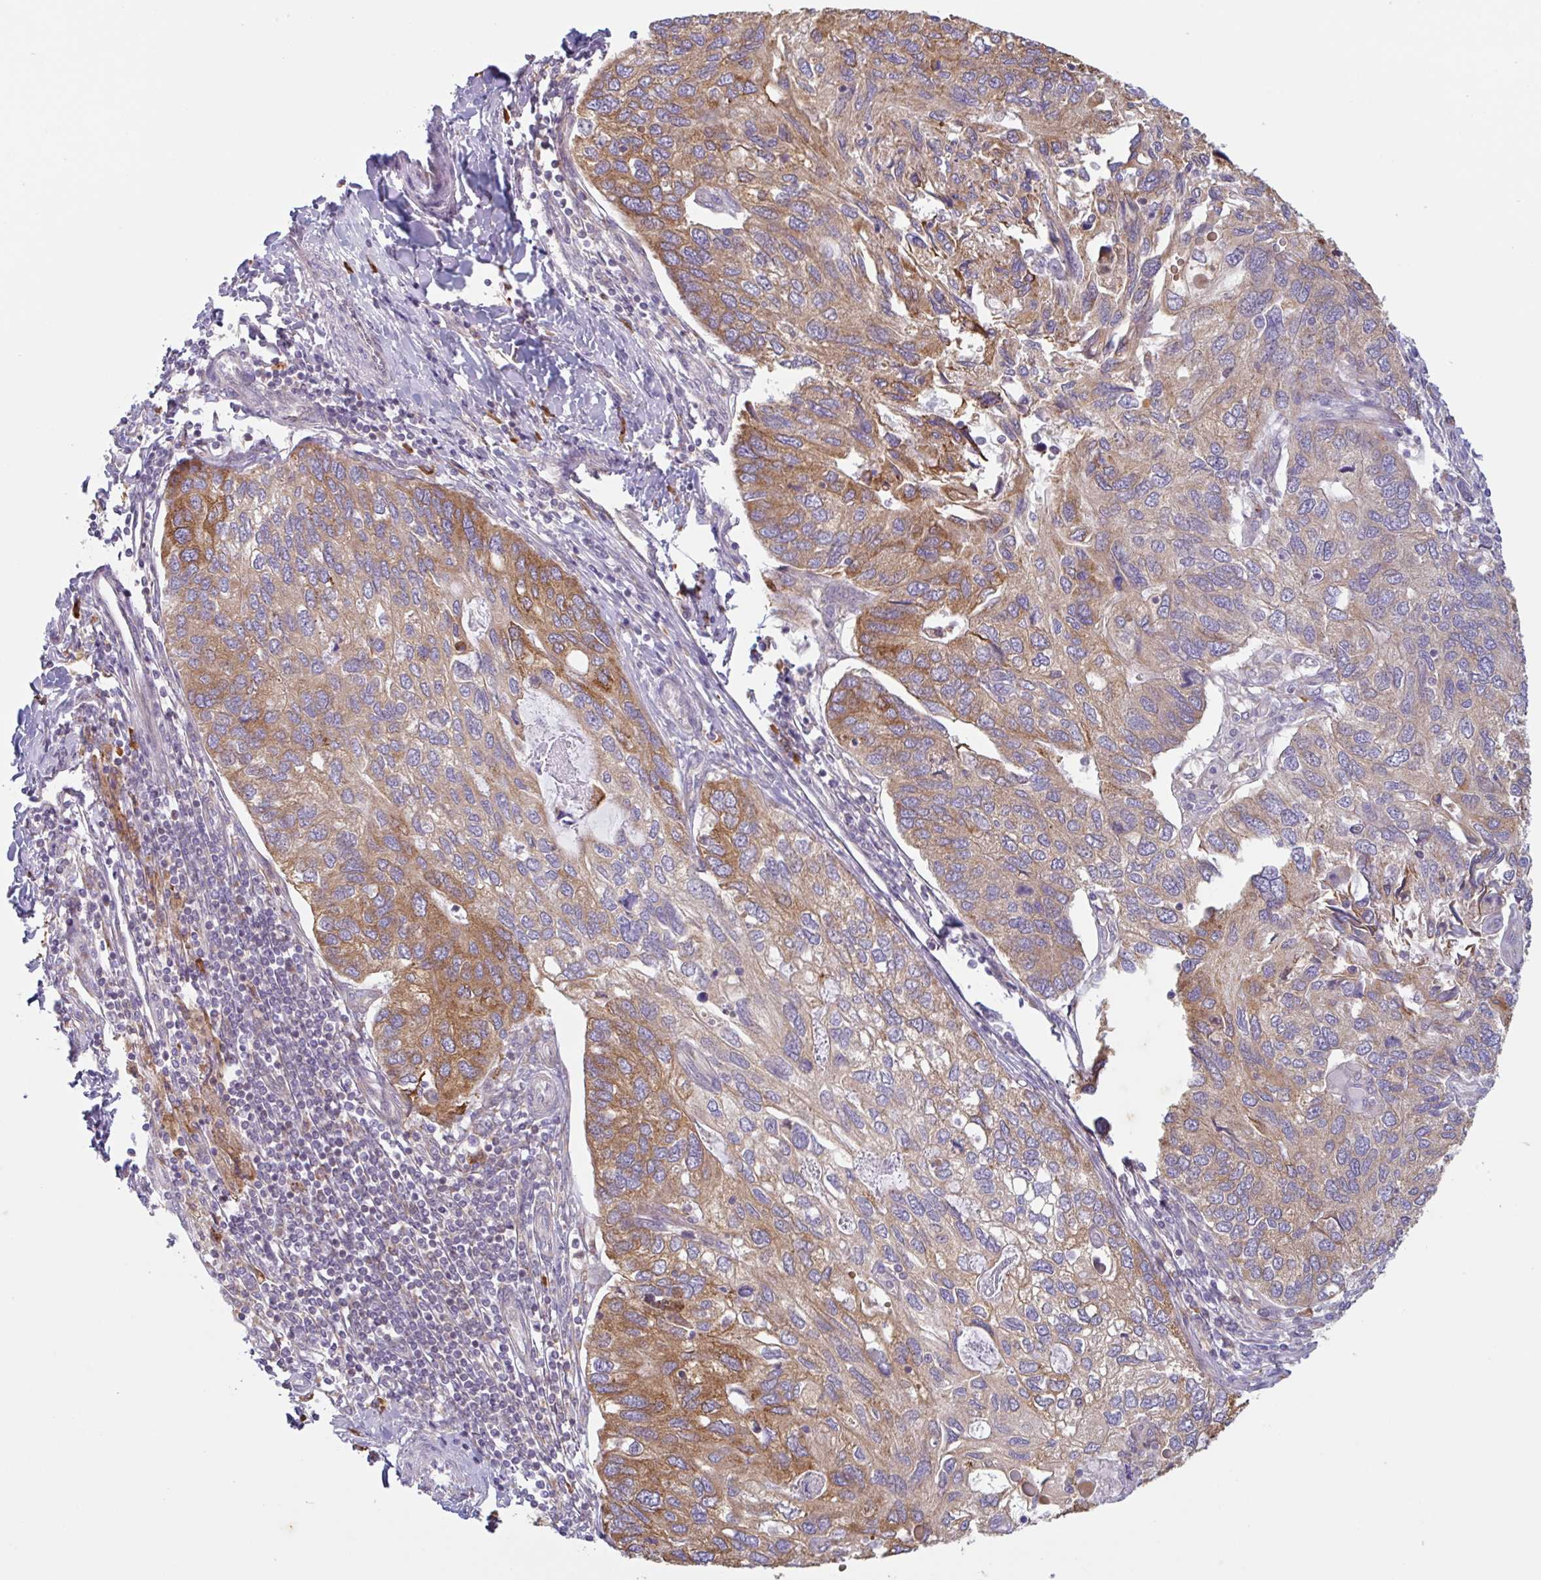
{"staining": {"intensity": "moderate", "quantity": ">75%", "location": "cytoplasmic/membranous"}, "tissue": "endometrial cancer", "cell_type": "Tumor cells", "image_type": "cancer", "snomed": [{"axis": "morphology", "description": "Carcinoma, NOS"}, {"axis": "topography", "description": "Uterus"}], "caption": "Protein staining displays moderate cytoplasmic/membranous expression in approximately >75% of tumor cells in endometrial cancer (carcinoma).", "gene": "RIT1", "patient": {"sex": "female", "age": 76}}